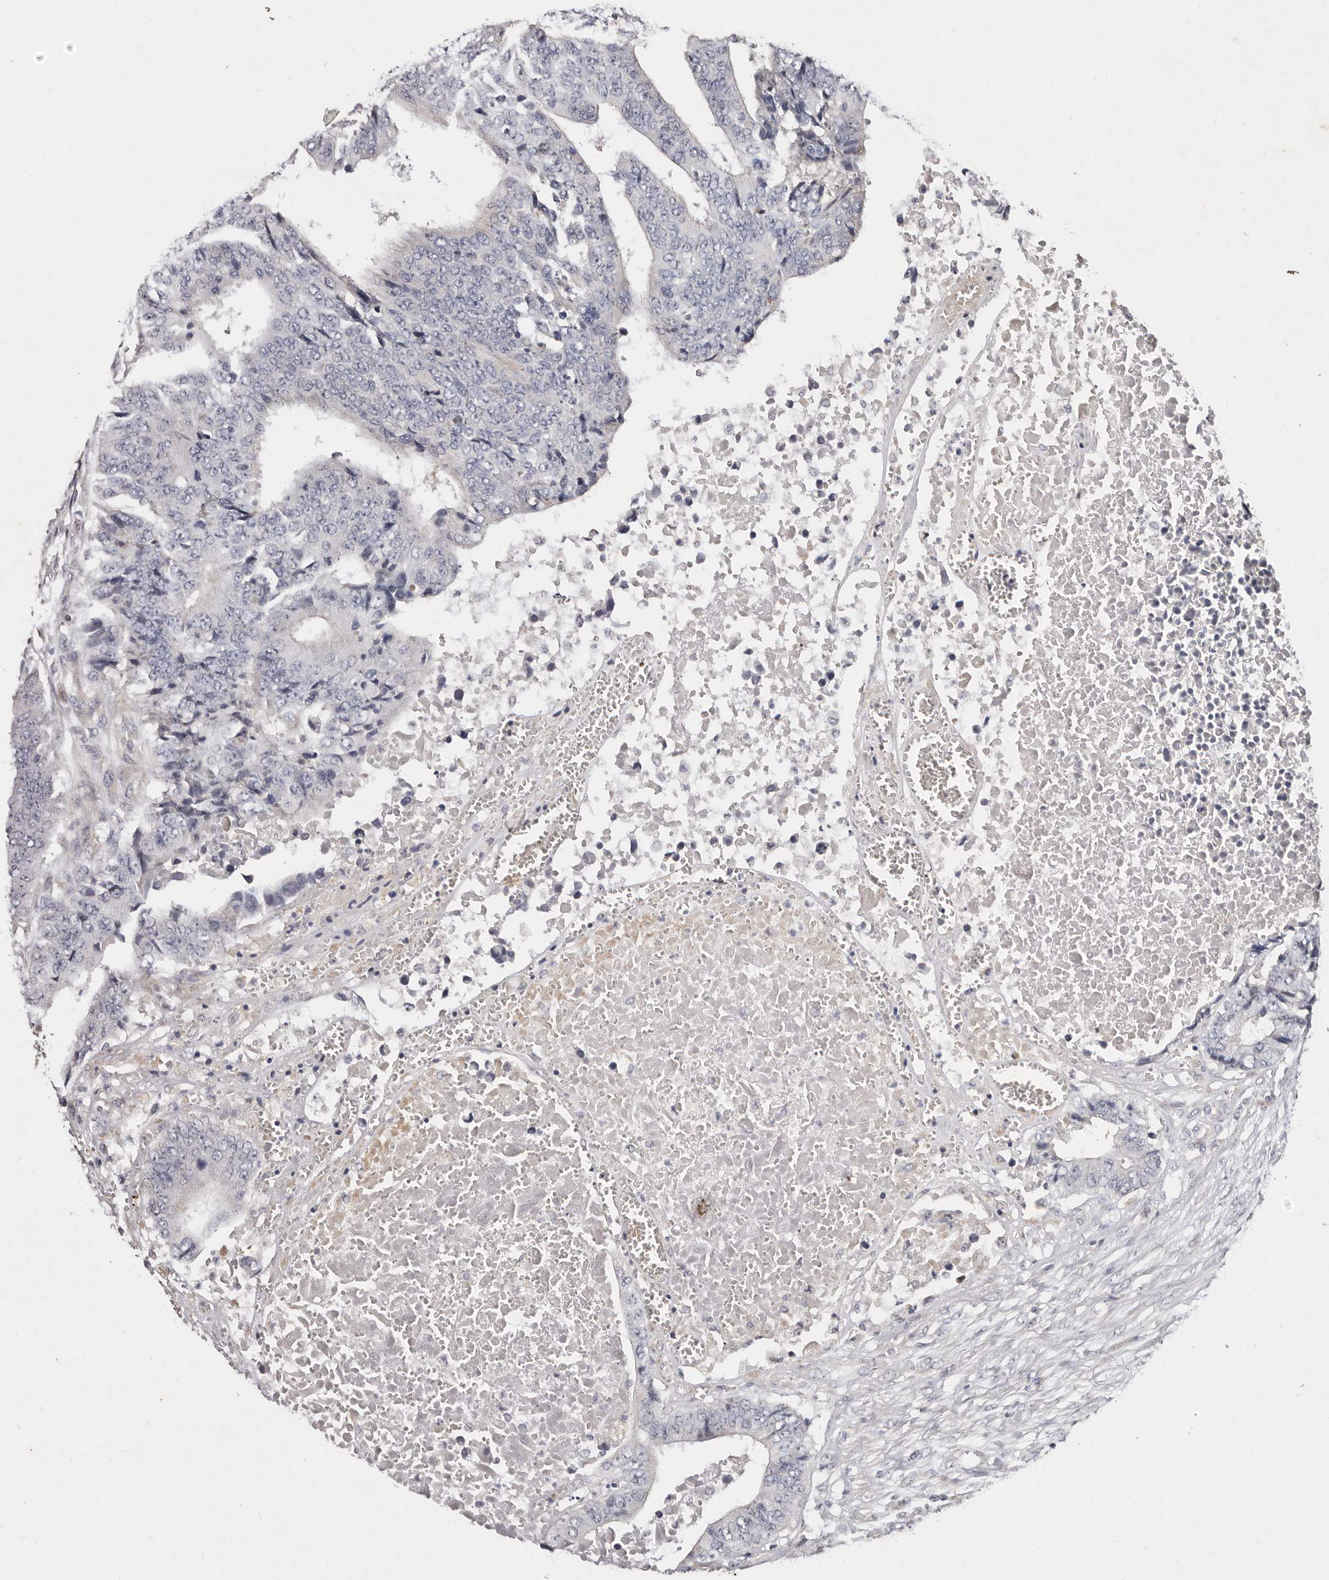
{"staining": {"intensity": "negative", "quantity": "none", "location": "none"}, "tissue": "colorectal cancer", "cell_type": "Tumor cells", "image_type": "cancer", "snomed": [{"axis": "morphology", "description": "Adenocarcinoma, NOS"}, {"axis": "topography", "description": "Rectum"}], "caption": "High power microscopy photomicrograph of an immunohistochemistry image of adenocarcinoma (colorectal), revealing no significant expression in tumor cells.", "gene": "THBS3", "patient": {"sex": "male", "age": 84}}